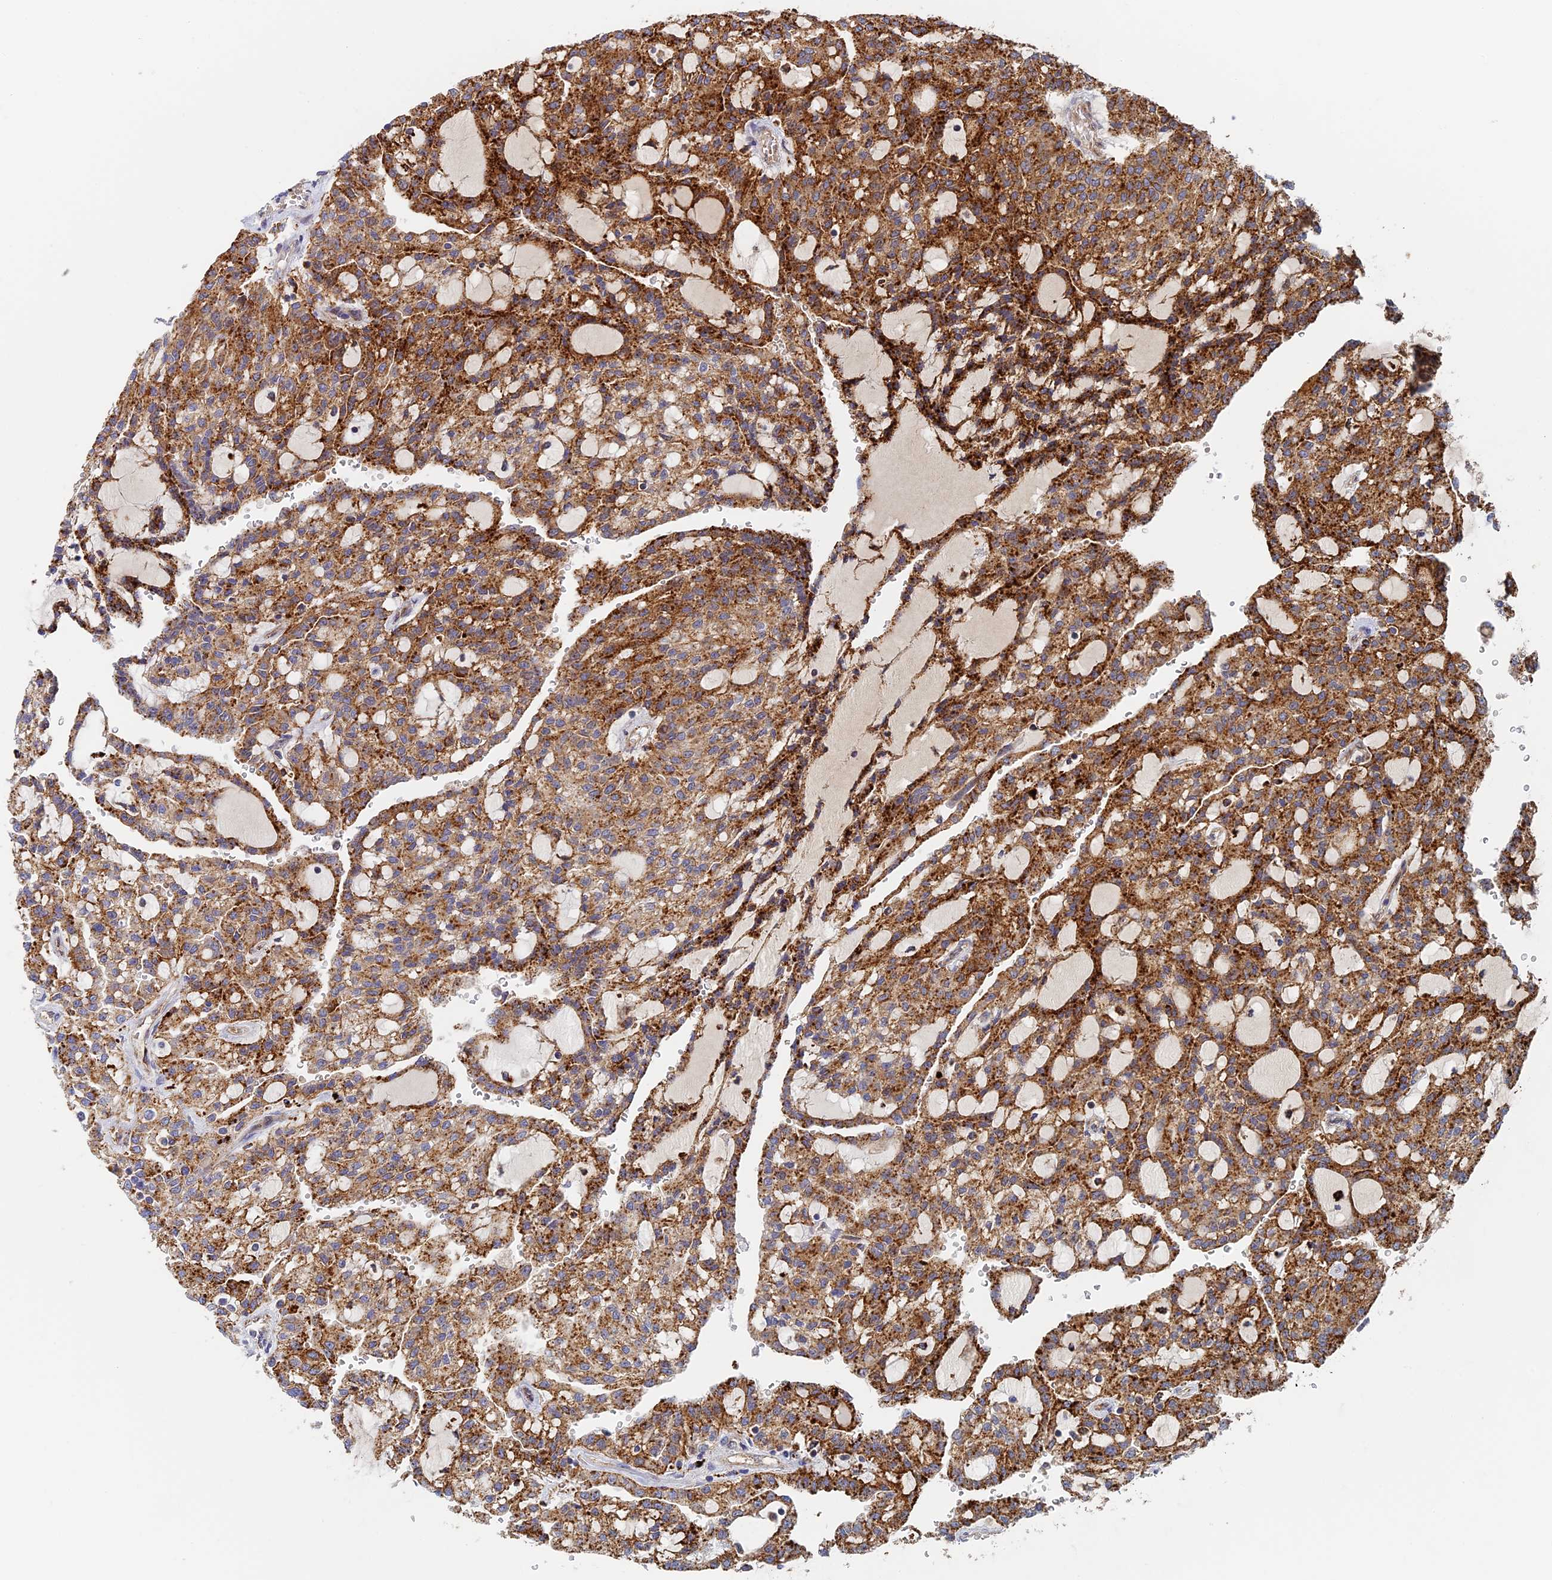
{"staining": {"intensity": "strong", "quantity": ">75%", "location": "cytoplasmic/membranous"}, "tissue": "renal cancer", "cell_type": "Tumor cells", "image_type": "cancer", "snomed": [{"axis": "morphology", "description": "Adenocarcinoma, NOS"}, {"axis": "topography", "description": "Kidney"}], "caption": "Human renal cancer (adenocarcinoma) stained with a protein marker exhibits strong staining in tumor cells.", "gene": "PPP2R3C", "patient": {"sex": "male", "age": 63}}